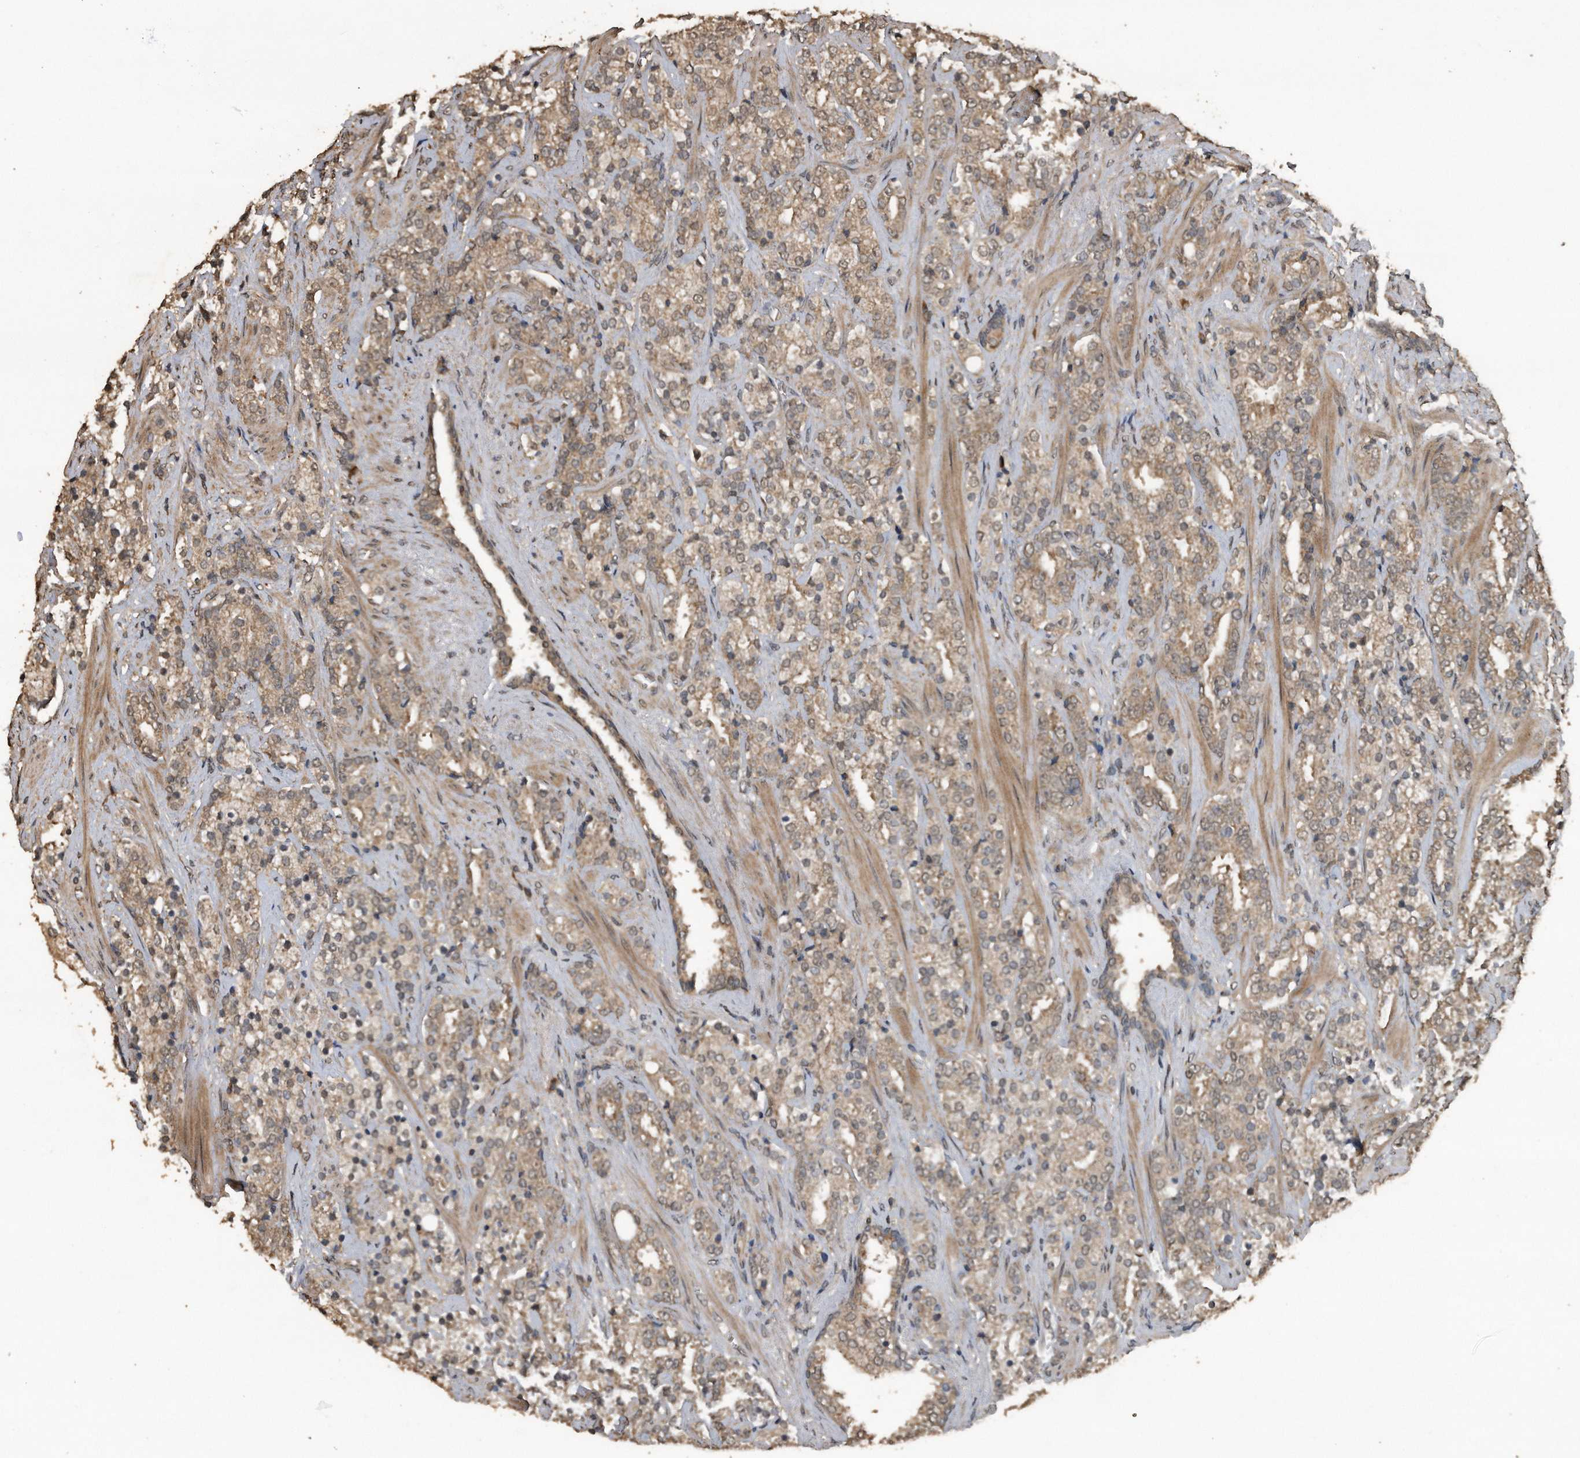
{"staining": {"intensity": "weak", "quantity": ">75%", "location": "cytoplasmic/membranous"}, "tissue": "prostate cancer", "cell_type": "Tumor cells", "image_type": "cancer", "snomed": [{"axis": "morphology", "description": "Adenocarcinoma, High grade"}, {"axis": "topography", "description": "Prostate"}], "caption": "Immunohistochemical staining of human prostate cancer (high-grade adenocarcinoma) exhibits low levels of weak cytoplasmic/membranous protein expression in about >75% of tumor cells. (Stains: DAB in brown, nuclei in blue, Microscopy: brightfield microscopy at high magnification).", "gene": "CRYZL1", "patient": {"sex": "male", "age": 71}}